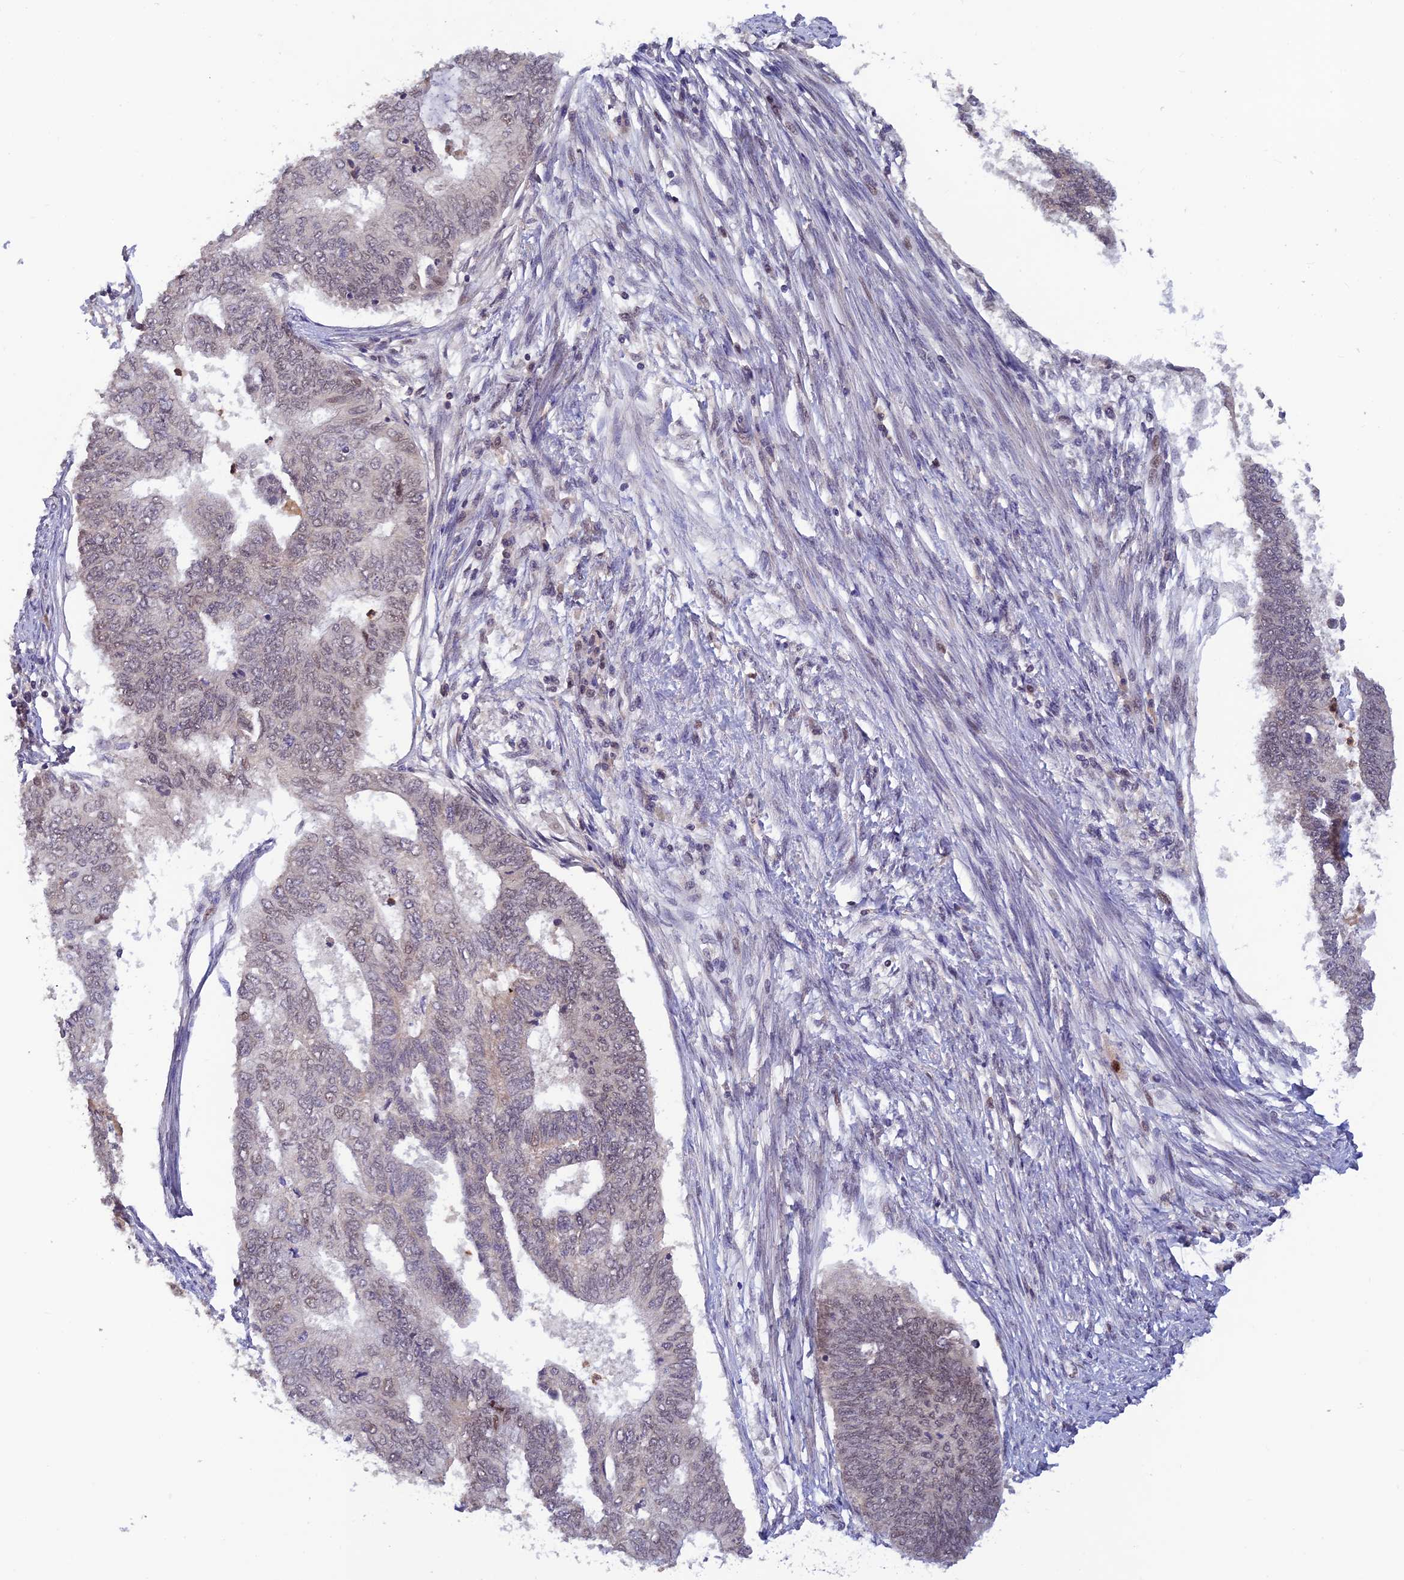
{"staining": {"intensity": "weak", "quantity": "25%-75%", "location": "nuclear"}, "tissue": "endometrial cancer", "cell_type": "Tumor cells", "image_type": "cancer", "snomed": [{"axis": "morphology", "description": "Adenocarcinoma, NOS"}, {"axis": "topography", "description": "Endometrium"}], "caption": "Human endometrial cancer (adenocarcinoma) stained with a protein marker reveals weak staining in tumor cells.", "gene": "FASTKD5", "patient": {"sex": "female", "age": 68}}